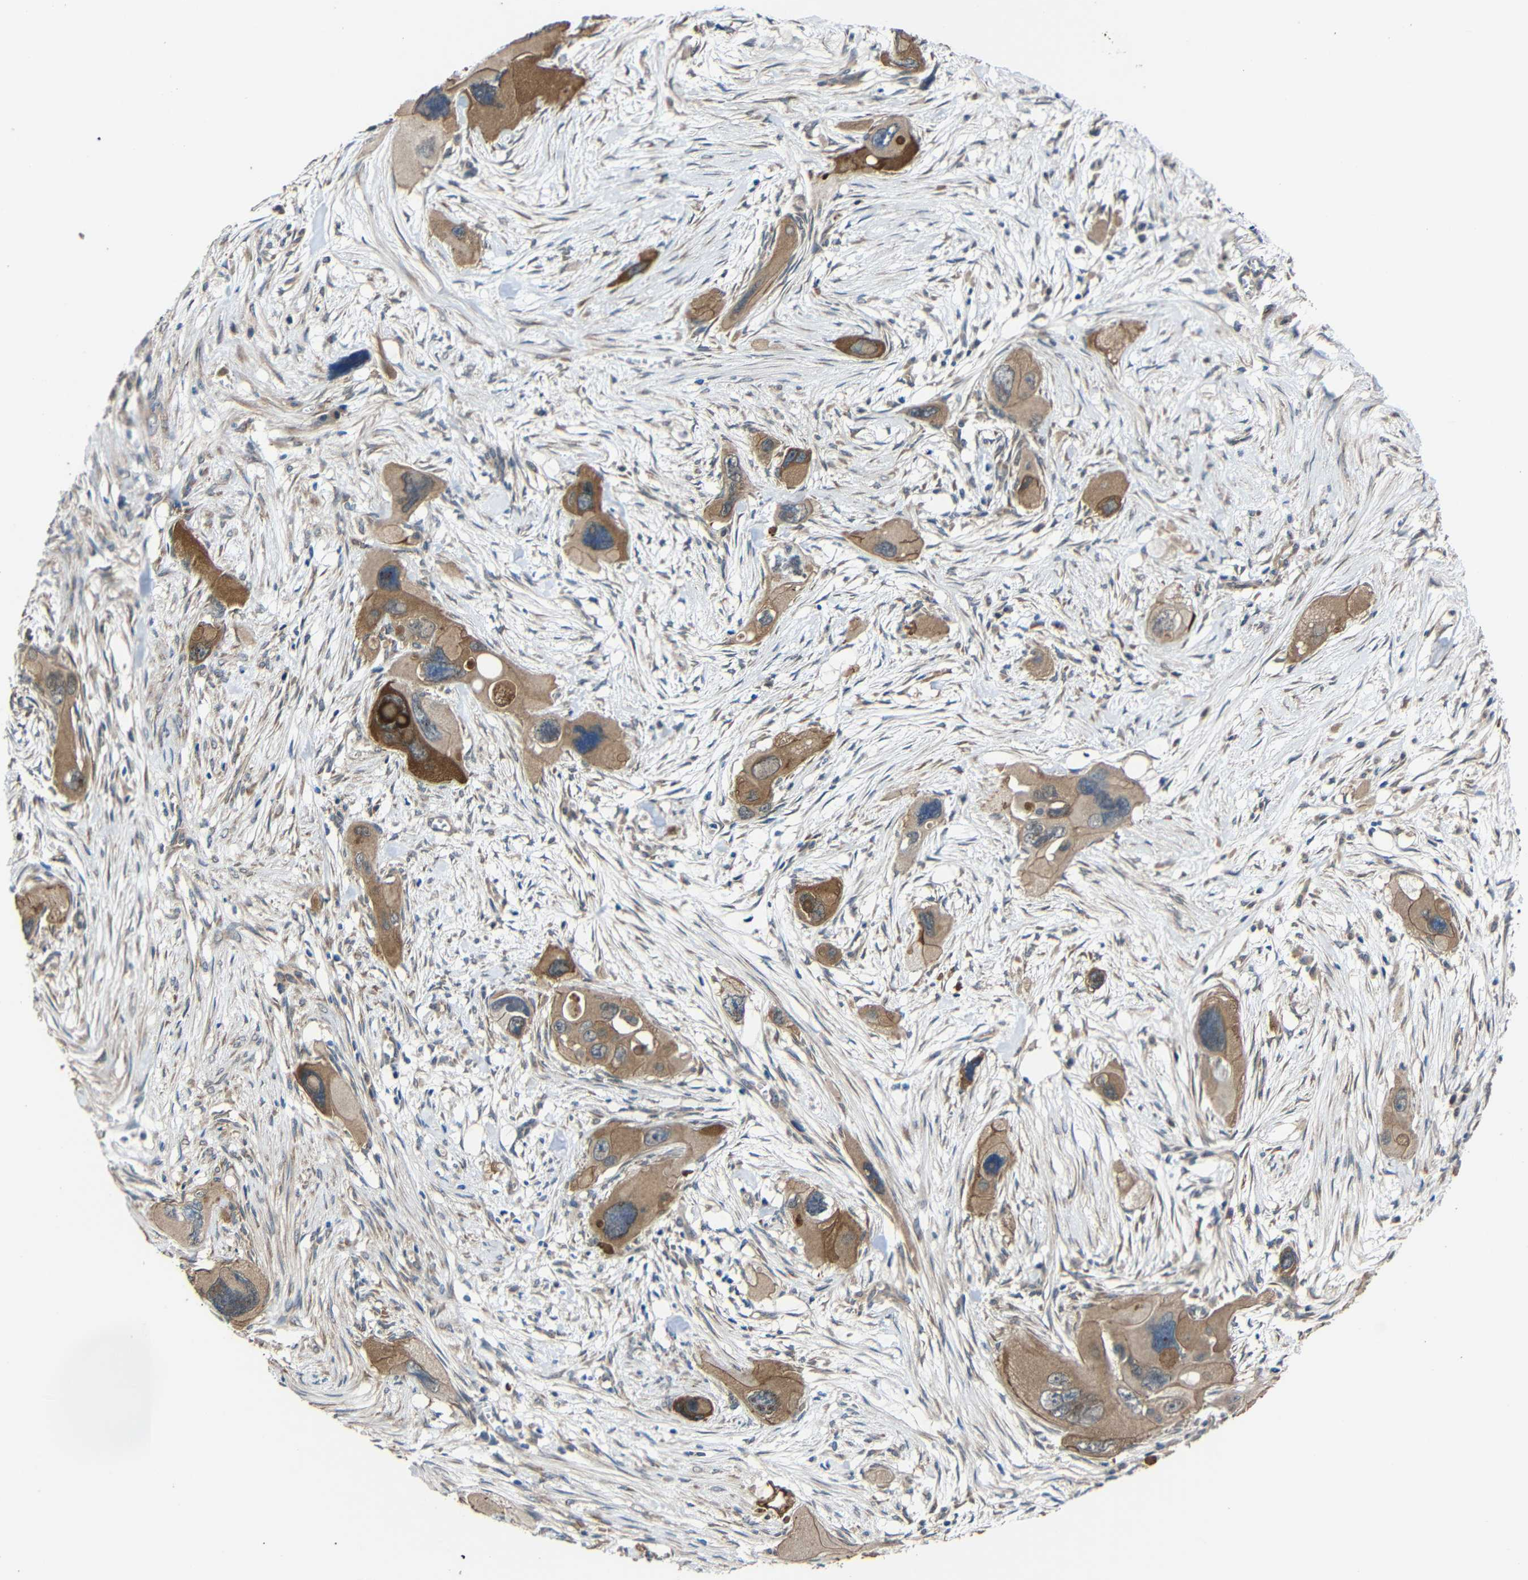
{"staining": {"intensity": "moderate", "quantity": ">75%", "location": "cytoplasmic/membranous"}, "tissue": "pancreatic cancer", "cell_type": "Tumor cells", "image_type": "cancer", "snomed": [{"axis": "morphology", "description": "Adenocarcinoma, NOS"}, {"axis": "topography", "description": "Pancreas"}], "caption": "Protein expression analysis of pancreatic adenocarcinoma demonstrates moderate cytoplasmic/membranous positivity in approximately >75% of tumor cells. (brown staining indicates protein expression, while blue staining denotes nuclei).", "gene": "CHST9", "patient": {"sex": "male", "age": 73}}